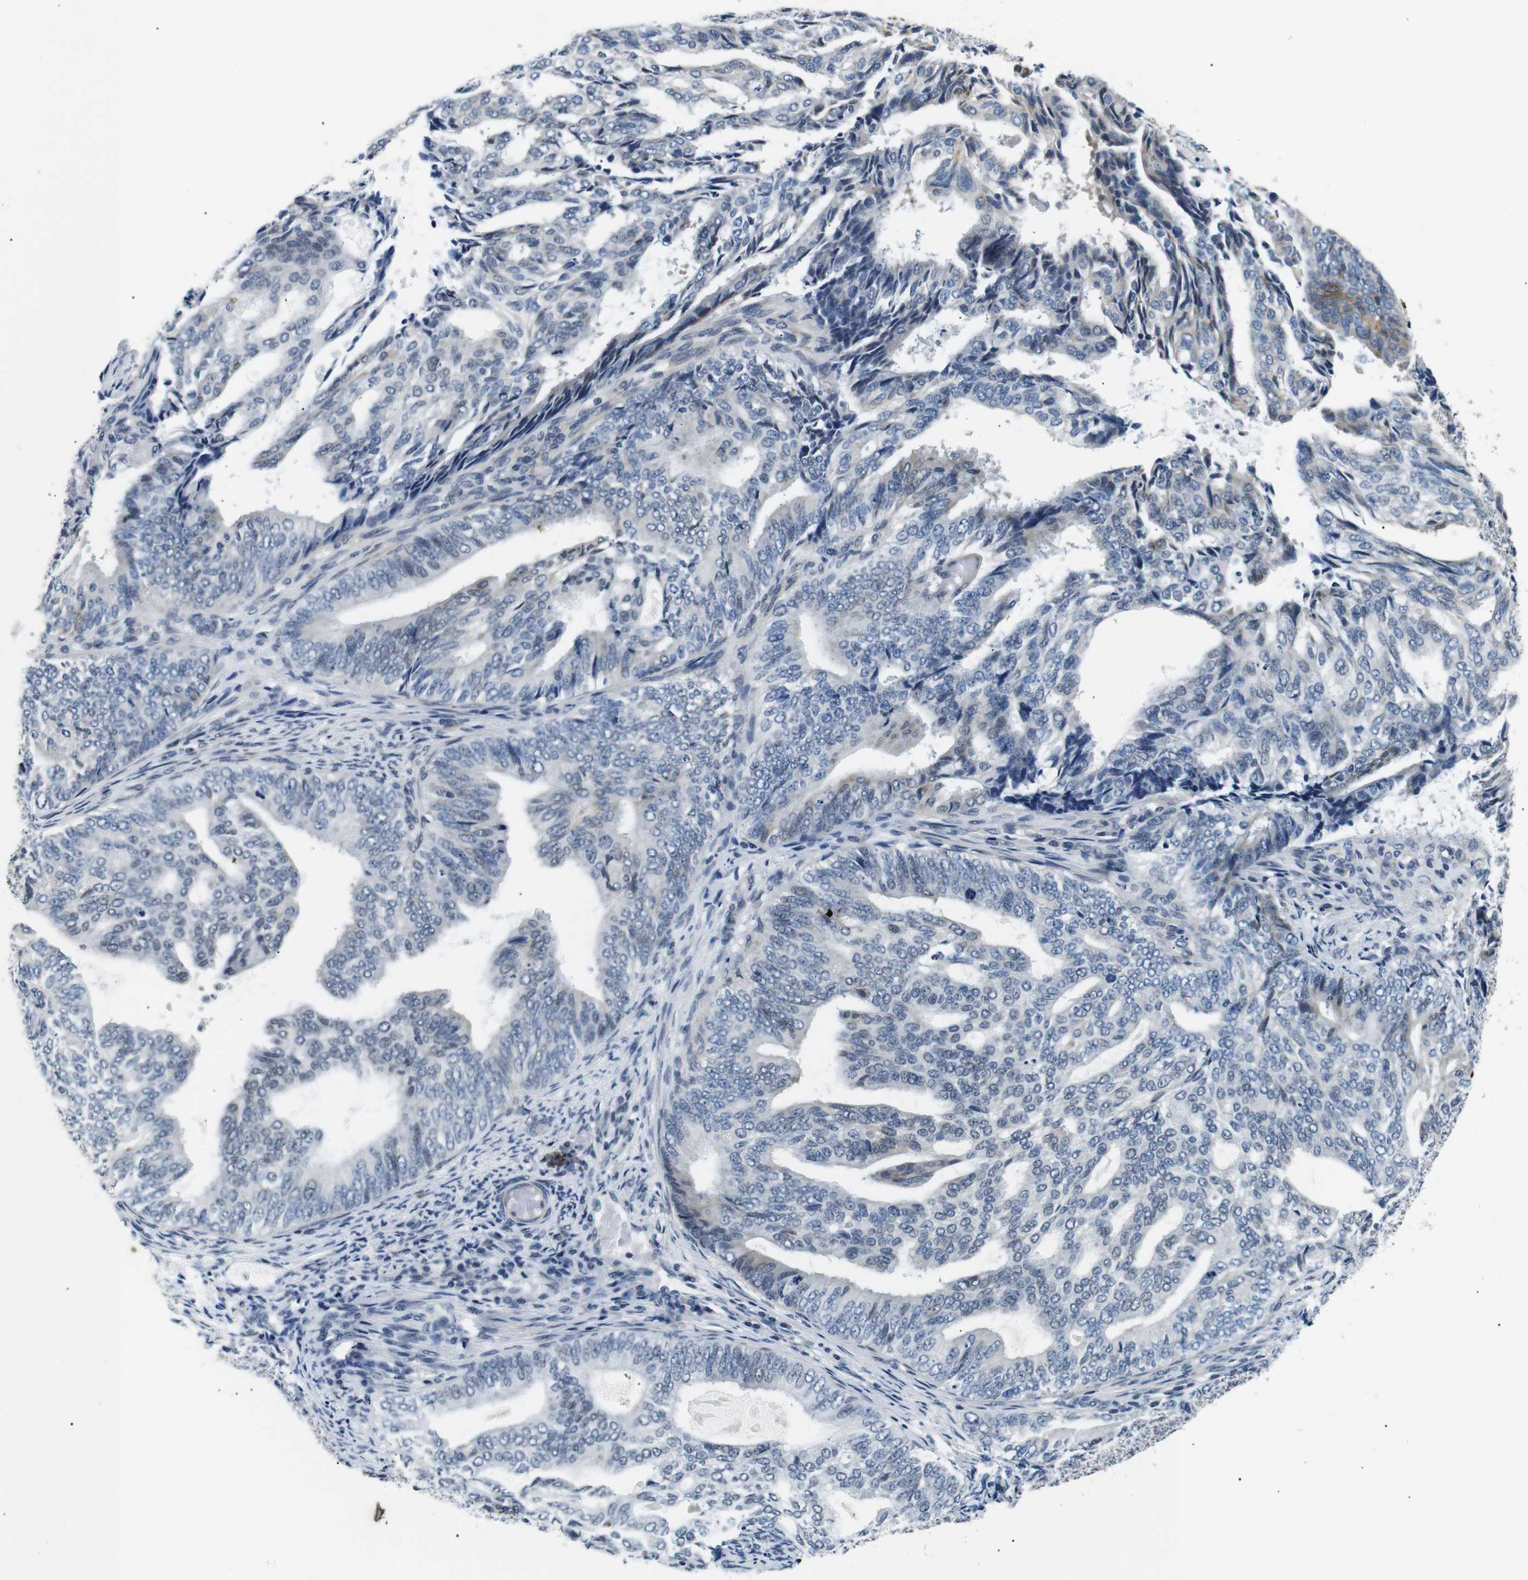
{"staining": {"intensity": "negative", "quantity": "none", "location": "none"}, "tissue": "endometrial cancer", "cell_type": "Tumor cells", "image_type": "cancer", "snomed": [{"axis": "morphology", "description": "Adenocarcinoma, NOS"}, {"axis": "topography", "description": "Endometrium"}], "caption": "This is a micrograph of immunohistochemistry staining of endometrial adenocarcinoma, which shows no expression in tumor cells.", "gene": "TAFA1", "patient": {"sex": "female", "age": 58}}